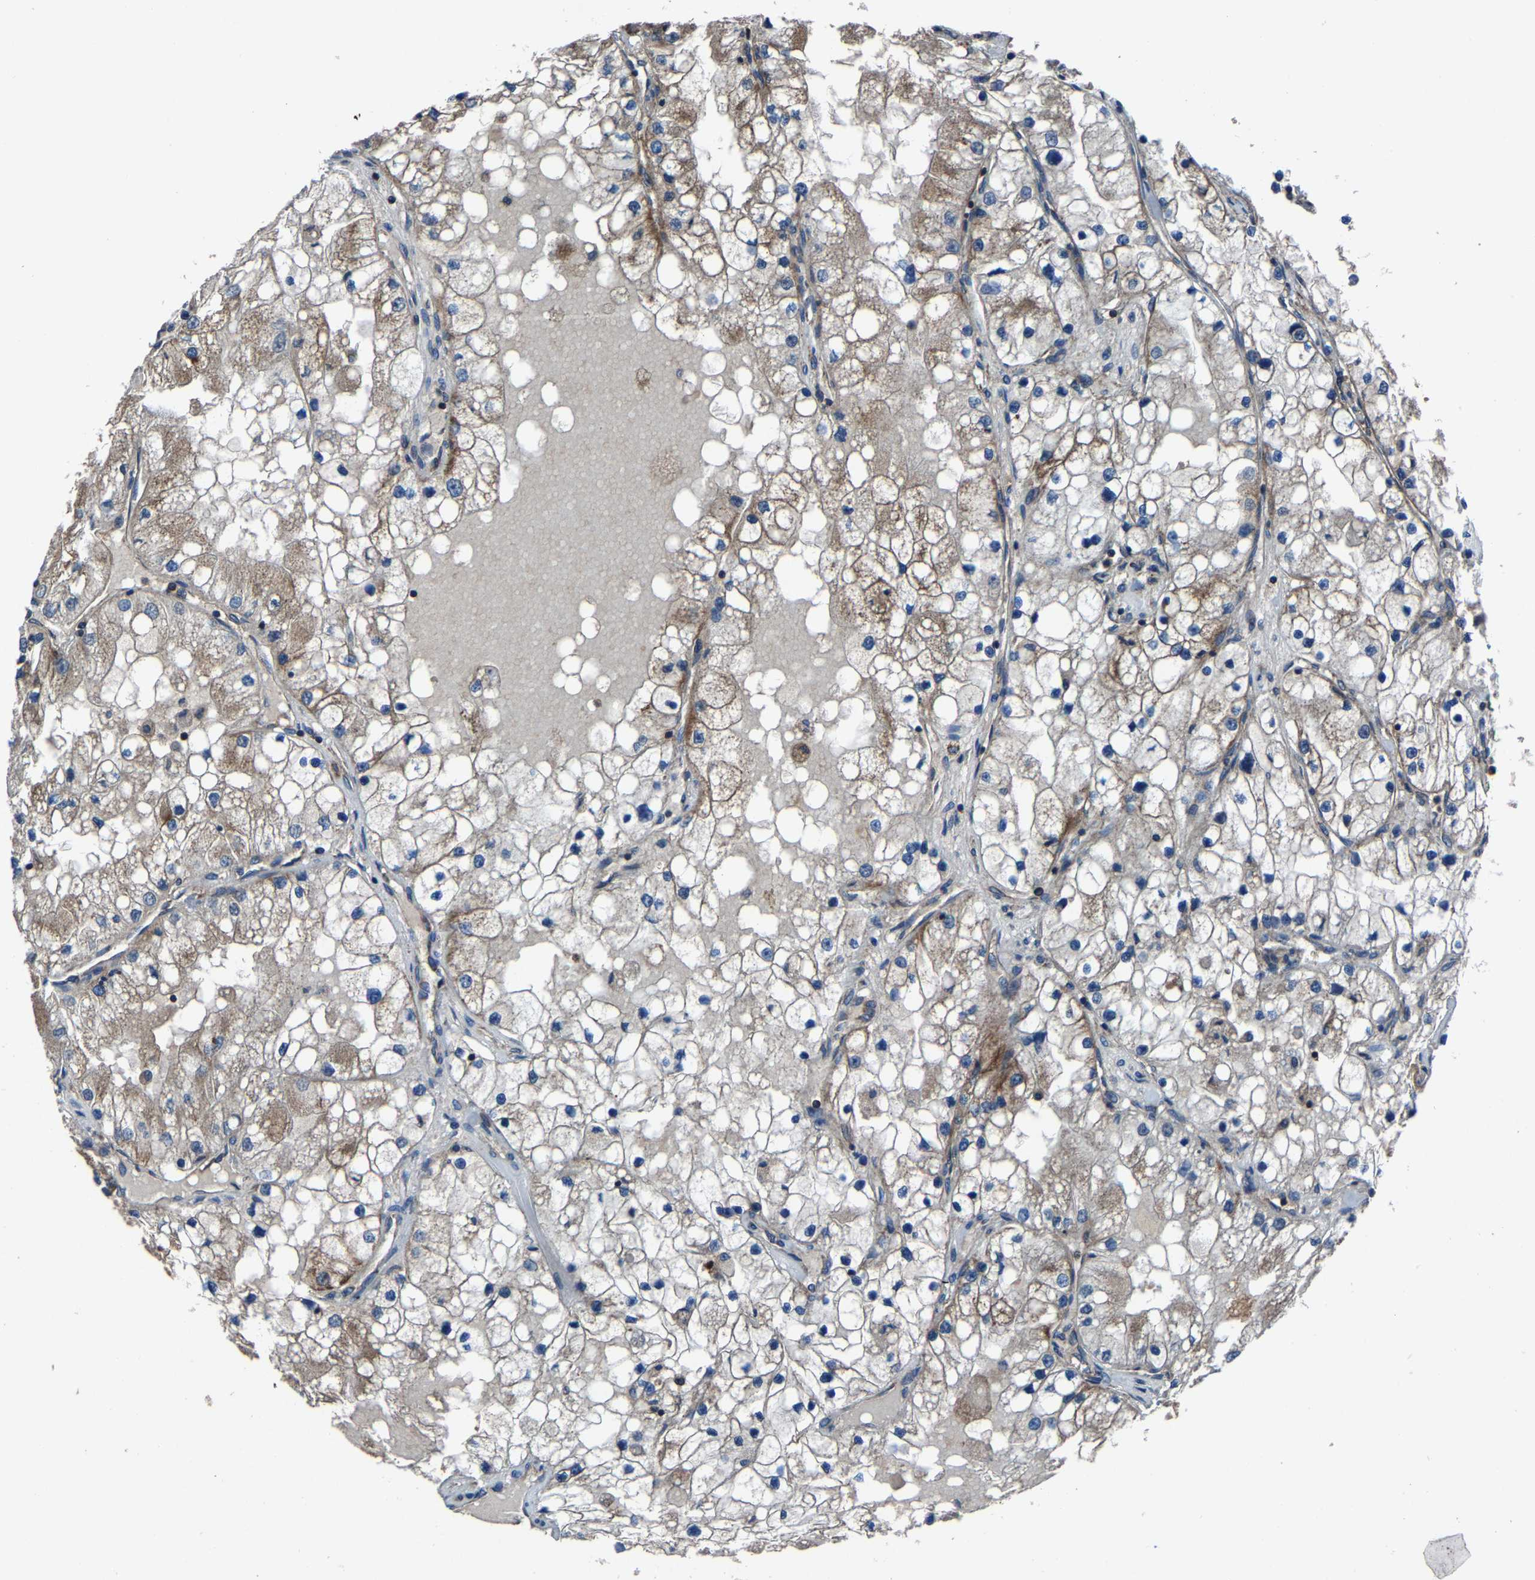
{"staining": {"intensity": "moderate", "quantity": ">75%", "location": "cytoplasmic/membranous"}, "tissue": "renal cancer", "cell_type": "Tumor cells", "image_type": "cancer", "snomed": [{"axis": "morphology", "description": "Adenocarcinoma, NOS"}, {"axis": "topography", "description": "Kidney"}], "caption": "Immunohistochemistry of human renal cancer (adenocarcinoma) exhibits medium levels of moderate cytoplasmic/membranous positivity in about >75% of tumor cells. (Stains: DAB (3,3'-diaminobenzidine) in brown, nuclei in blue, Microscopy: brightfield microscopy at high magnification).", "gene": "KIAA1958", "patient": {"sex": "male", "age": 68}}